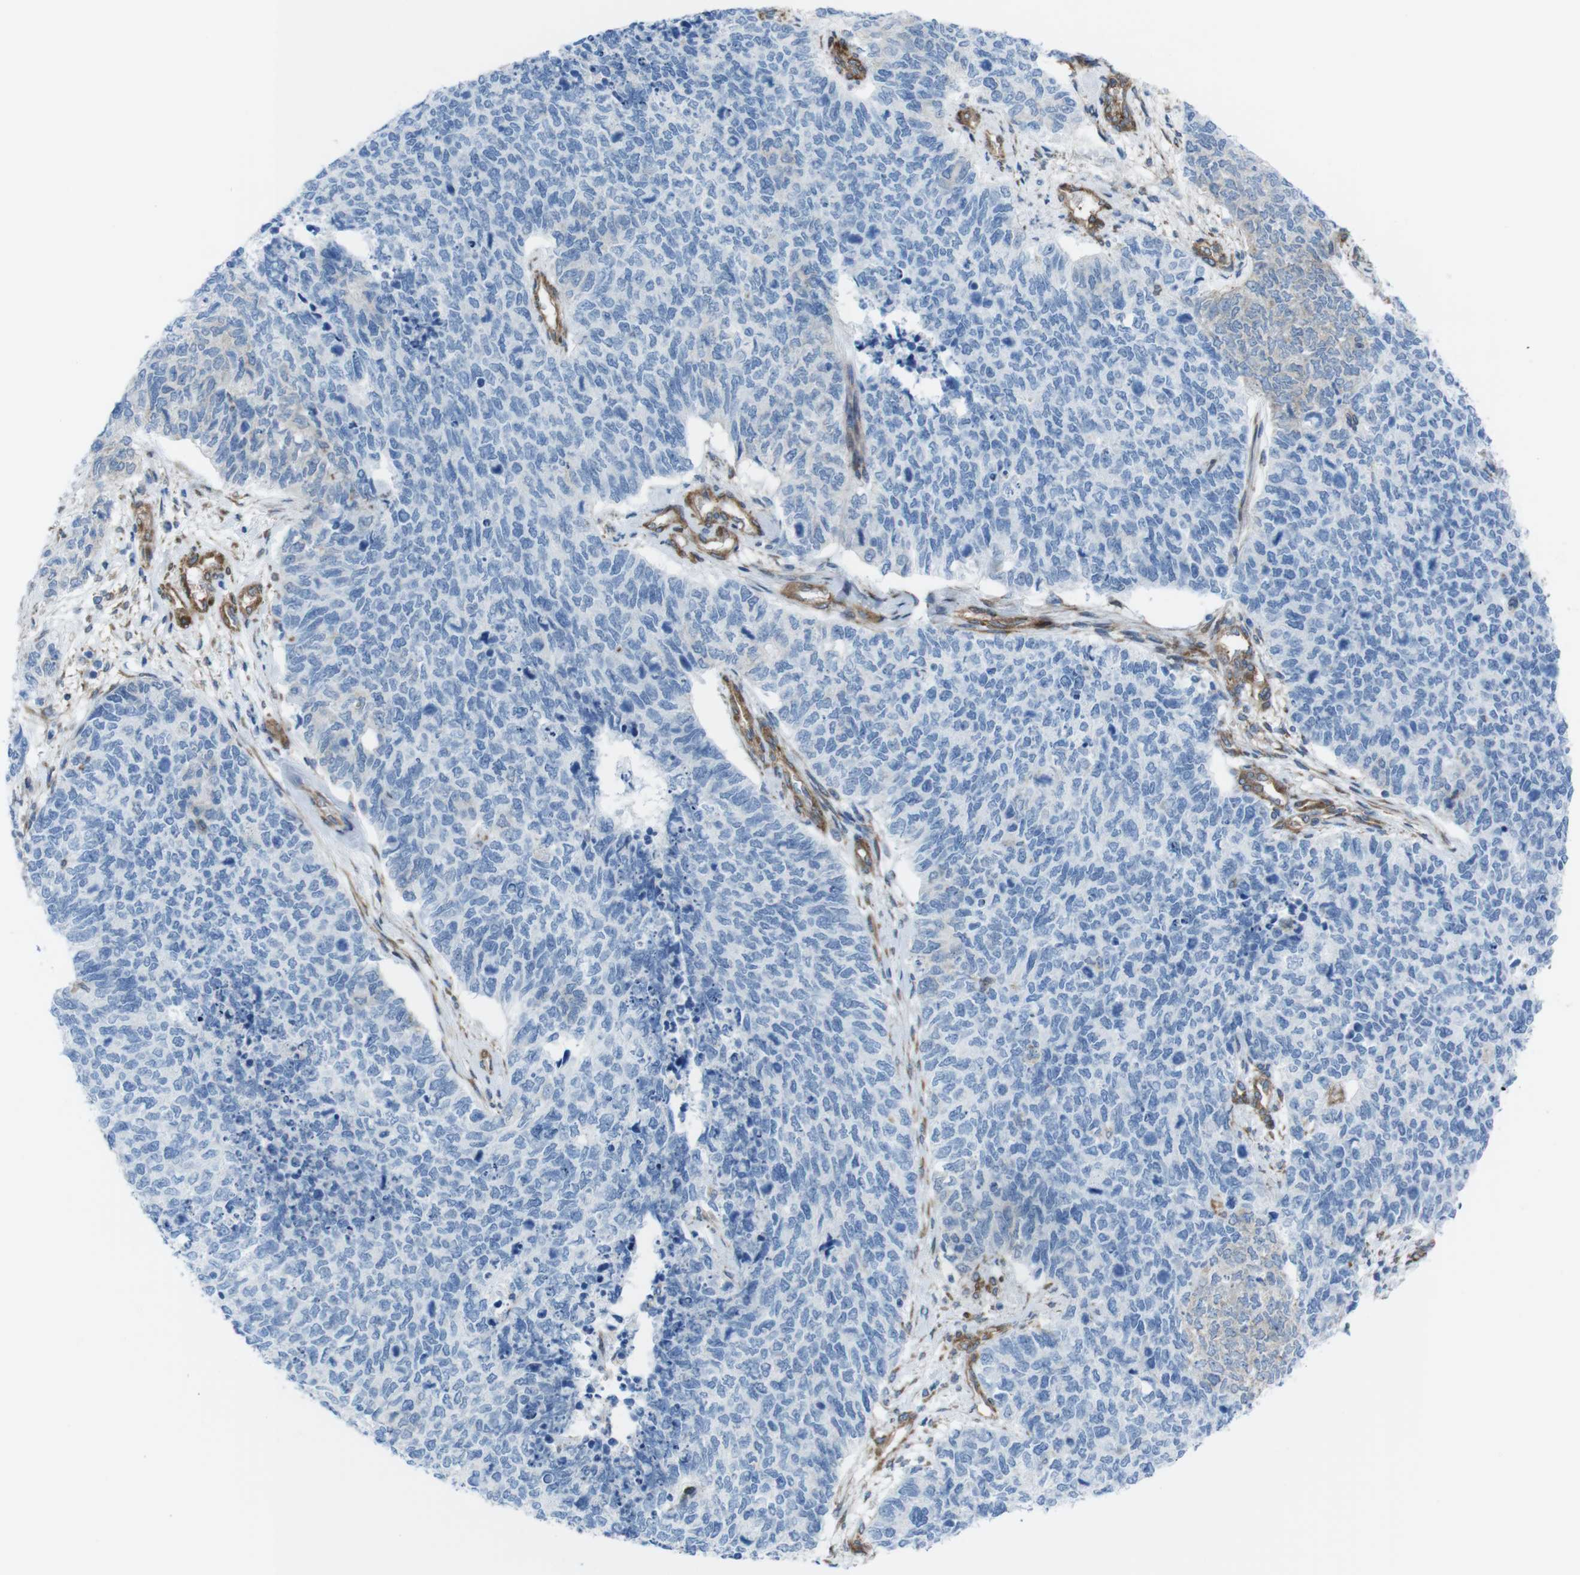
{"staining": {"intensity": "negative", "quantity": "none", "location": "none"}, "tissue": "cervical cancer", "cell_type": "Tumor cells", "image_type": "cancer", "snomed": [{"axis": "morphology", "description": "Squamous cell carcinoma, NOS"}, {"axis": "topography", "description": "Cervix"}], "caption": "DAB immunohistochemical staining of squamous cell carcinoma (cervical) demonstrates no significant staining in tumor cells. The staining was performed using DAB (3,3'-diaminobenzidine) to visualize the protein expression in brown, while the nuclei were stained in blue with hematoxylin (Magnification: 20x).", "gene": "DIAPH2", "patient": {"sex": "female", "age": 63}}